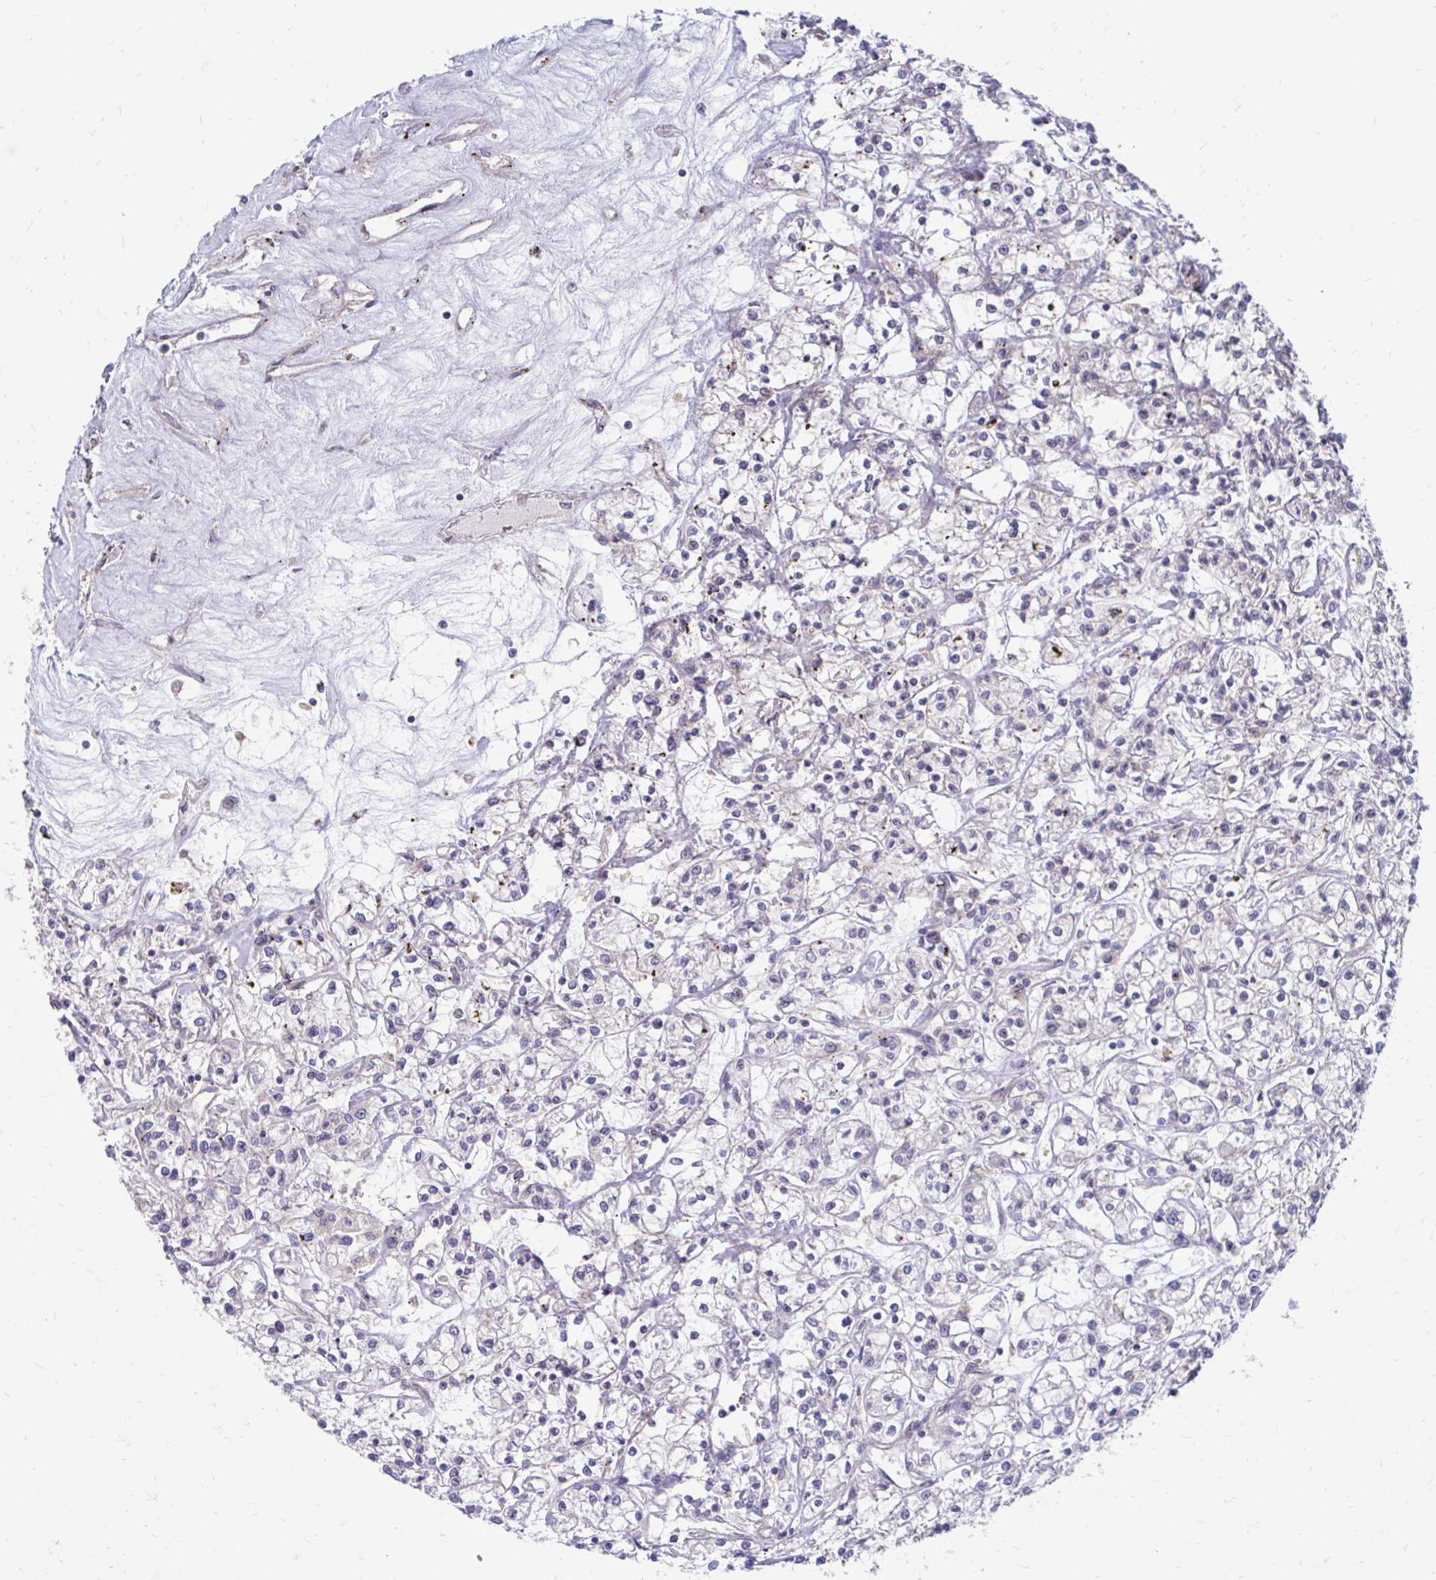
{"staining": {"intensity": "negative", "quantity": "none", "location": "none"}, "tissue": "renal cancer", "cell_type": "Tumor cells", "image_type": "cancer", "snomed": [{"axis": "morphology", "description": "Adenocarcinoma, NOS"}, {"axis": "topography", "description": "Kidney"}], "caption": "This is a histopathology image of immunohistochemistry staining of renal cancer (adenocarcinoma), which shows no positivity in tumor cells. The staining was performed using DAB (3,3'-diaminobenzidine) to visualize the protein expression in brown, while the nuclei were stained in blue with hematoxylin (Magnification: 20x).", "gene": "ITPR2", "patient": {"sex": "female", "age": 59}}